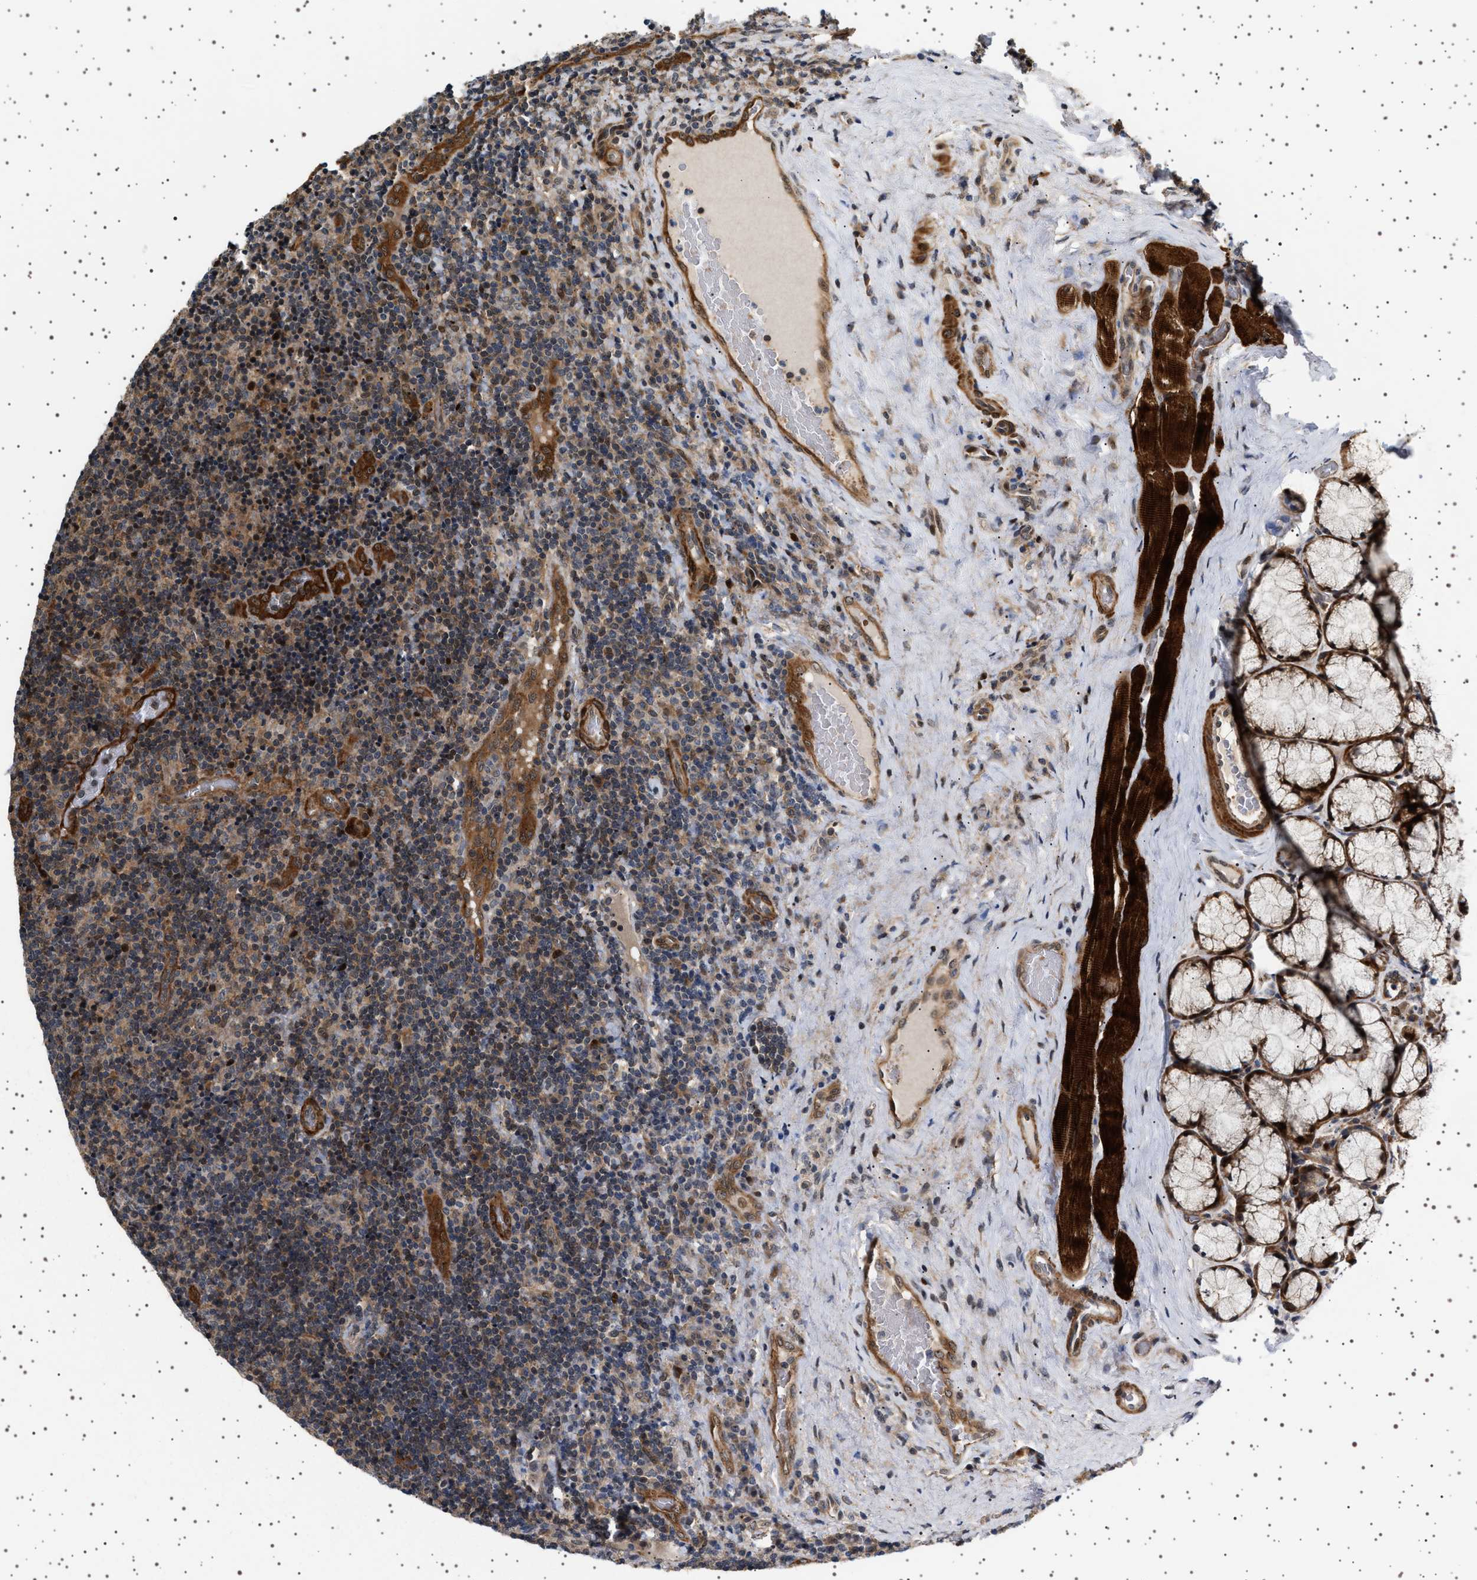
{"staining": {"intensity": "weak", "quantity": "25%-75%", "location": "cytoplasmic/membranous"}, "tissue": "lymphoma", "cell_type": "Tumor cells", "image_type": "cancer", "snomed": [{"axis": "morphology", "description": "Malignant lymphoma, non-Hodgkin's type, High grade"}, {"axis": "topography", "description": "Tonsil"}], "caption": "About 25%-75% of tumor cells in human lymphoma reveal weak cytoplasmic/membranous protein staining as visualized by brown immunohistochemical staining.", "gene": "BAG3", "patient": {"sex": "female", "age": 36}}